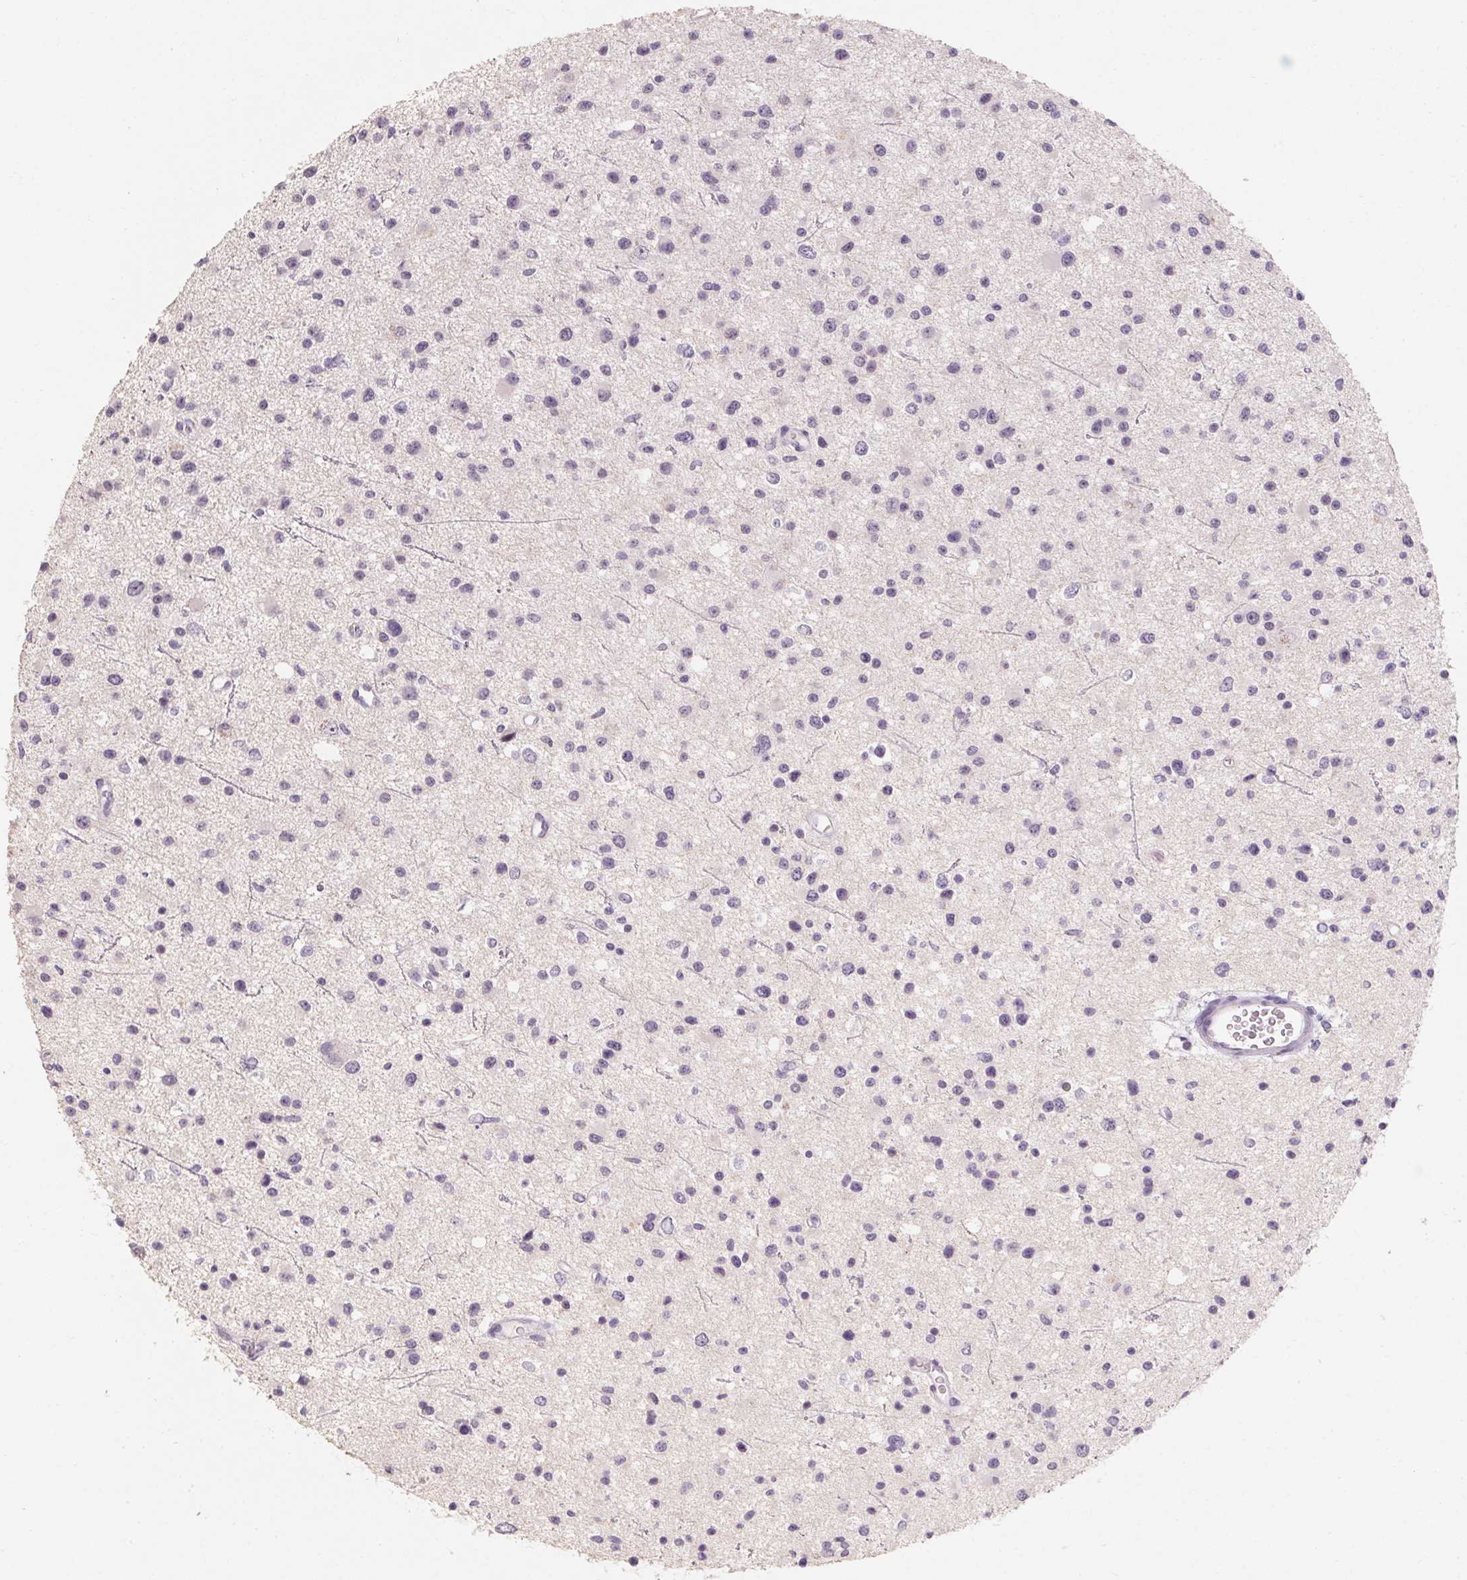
{"staining": {"intensity": "negative", "quantity": "none", "location": "none"}, "tissue": "glioma", "cell_type": "Tumor cells", "image_type": "cancer", "snomed": [{"axis": "morphology", "description": "Glioma, malignant, Low grade"}, {"axis": "topography", "description": "Brain"}], "caption": "There is no significant staining in tumor cells of glioma. (DAB IHC with hematoxylin counter stain).", "gene": "CAPZA3", "patient": {"sex": "male", "age": 43}}